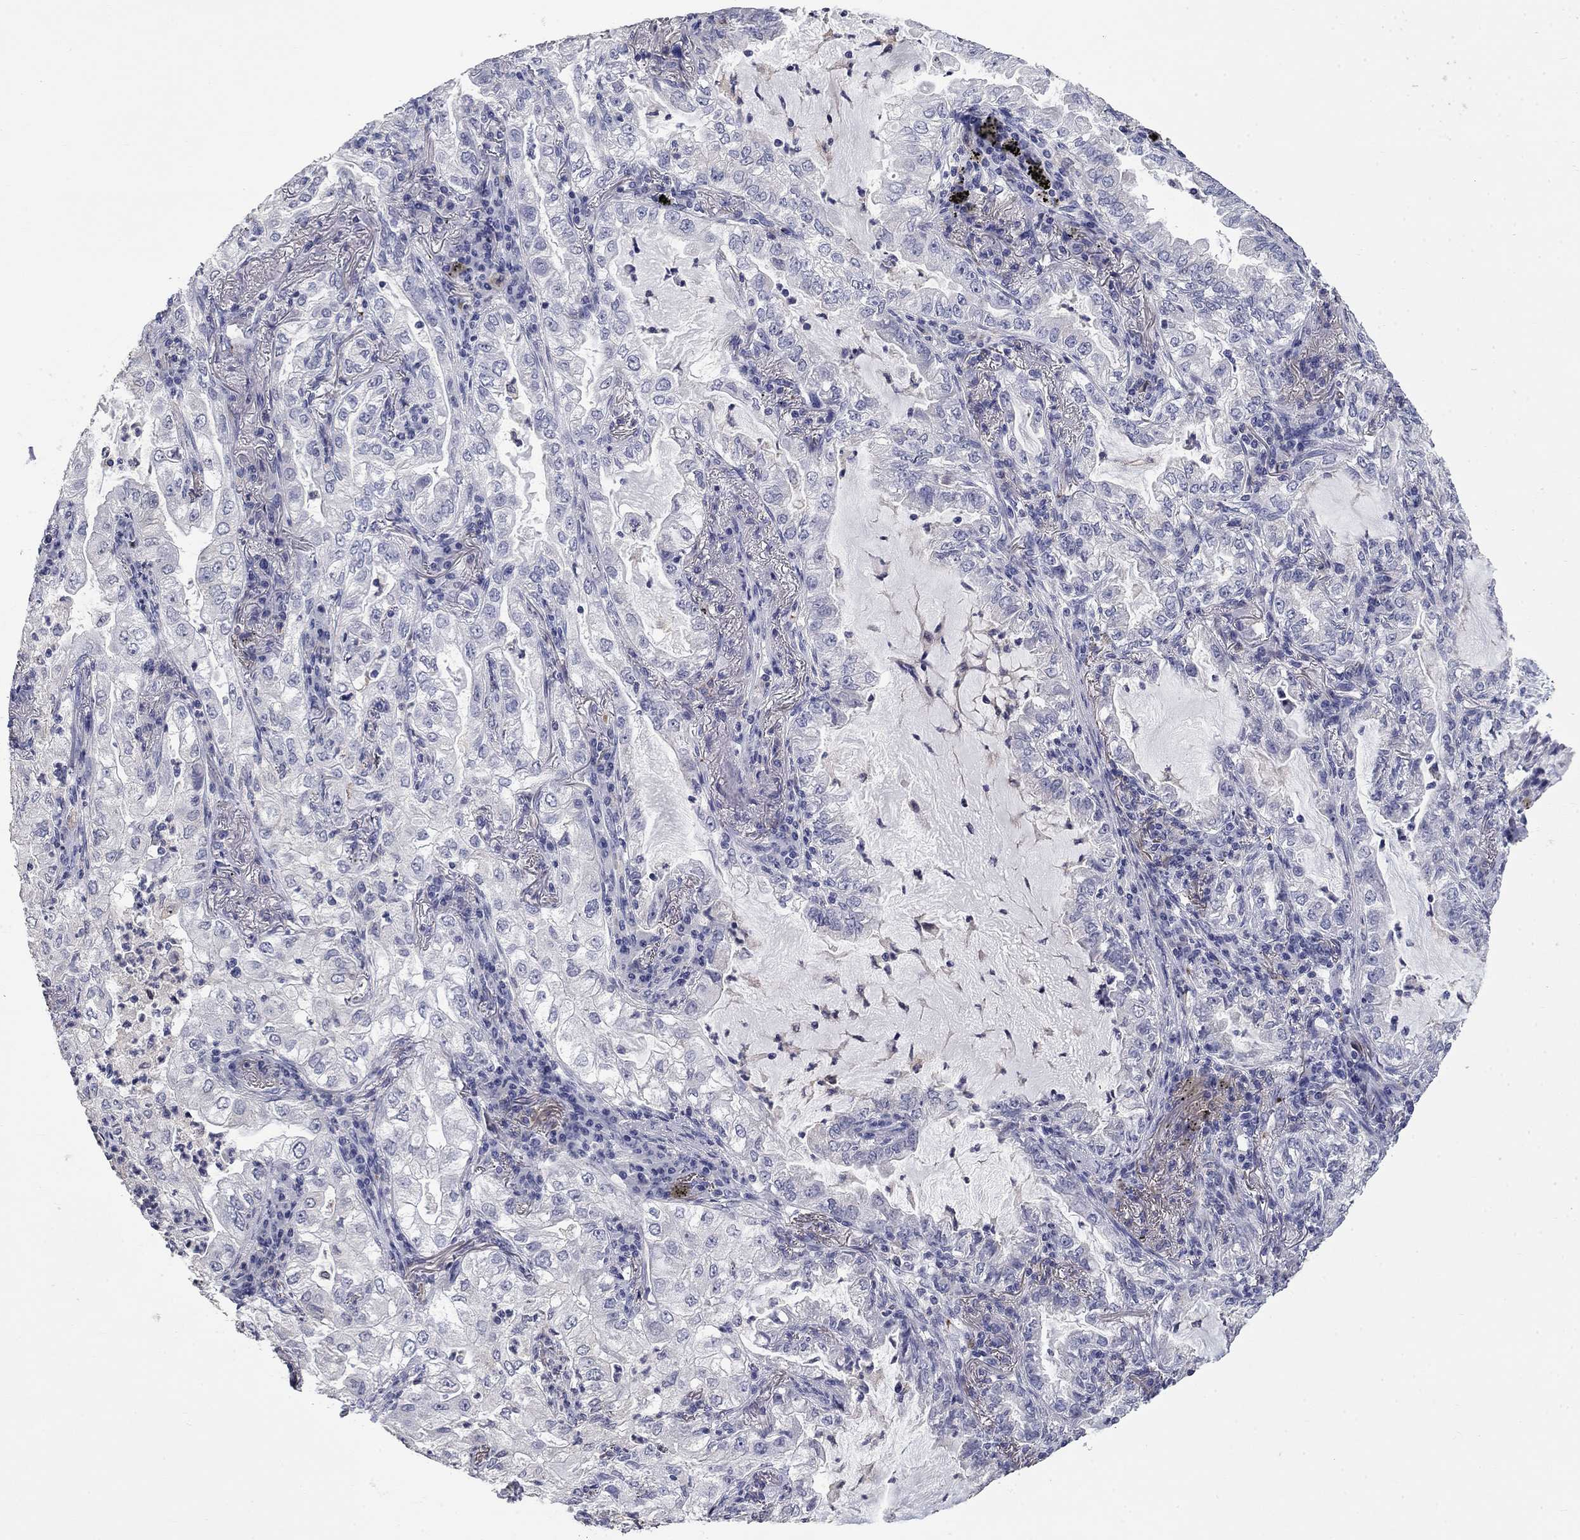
{"staining": {"intensity": "negative", "quantity": "none", "location": "none"}, "tissue": "lung cancer", "cell_type": "Tumor cells", "image_type": "cancer", "snomed": [{"axis": "morphology", "description": "Adenocarcinoma, NOS"}, {"axis": "topography", "description": "Lung"}], "caption": "Human lung cancer stained for a protein using immunohistochemistry demonstrates no expression in tumor cells.", "gene": "PLEK", "patient": {"sex": "female", "age": 73}}